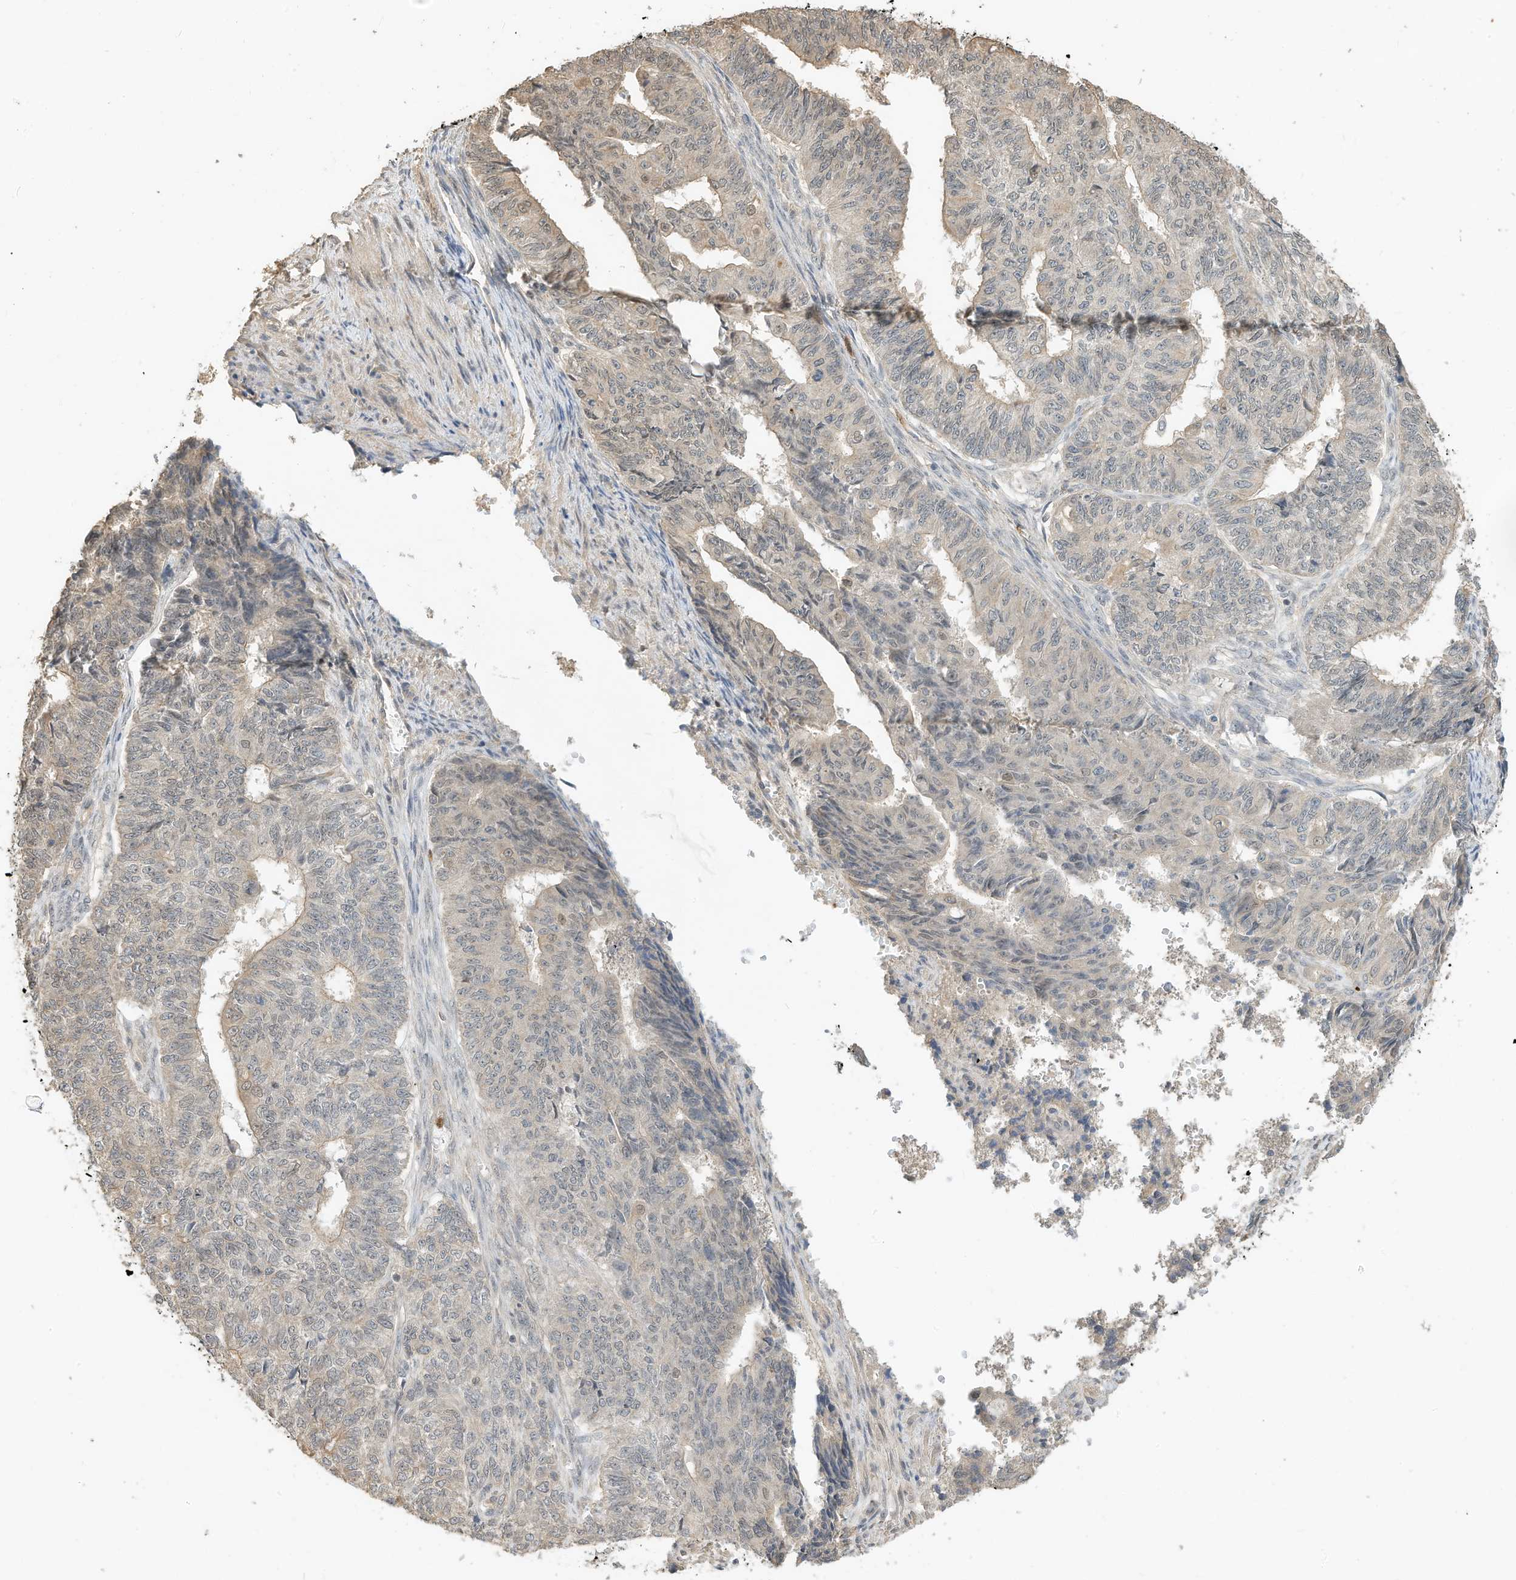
{"staining": {"intensity": "weak", "quantity": "<25%", "location": "cytoplasmic/membranous"}, "tissue": "endometrial cancer", "cell_type": "Tumor cells", "image_type": "cancer", "snomed": [{"axis": "morphology", "description": "Adenocarcinoma, NOS"}, {"axis": "topography", "description": "Endometrium"}], "caption": "Tumor cells show no significant protein staining in endometrial cancer (adenocarcinoma).", "gene": "OFD1", "patient": {"sex": "female", "age": 32}}